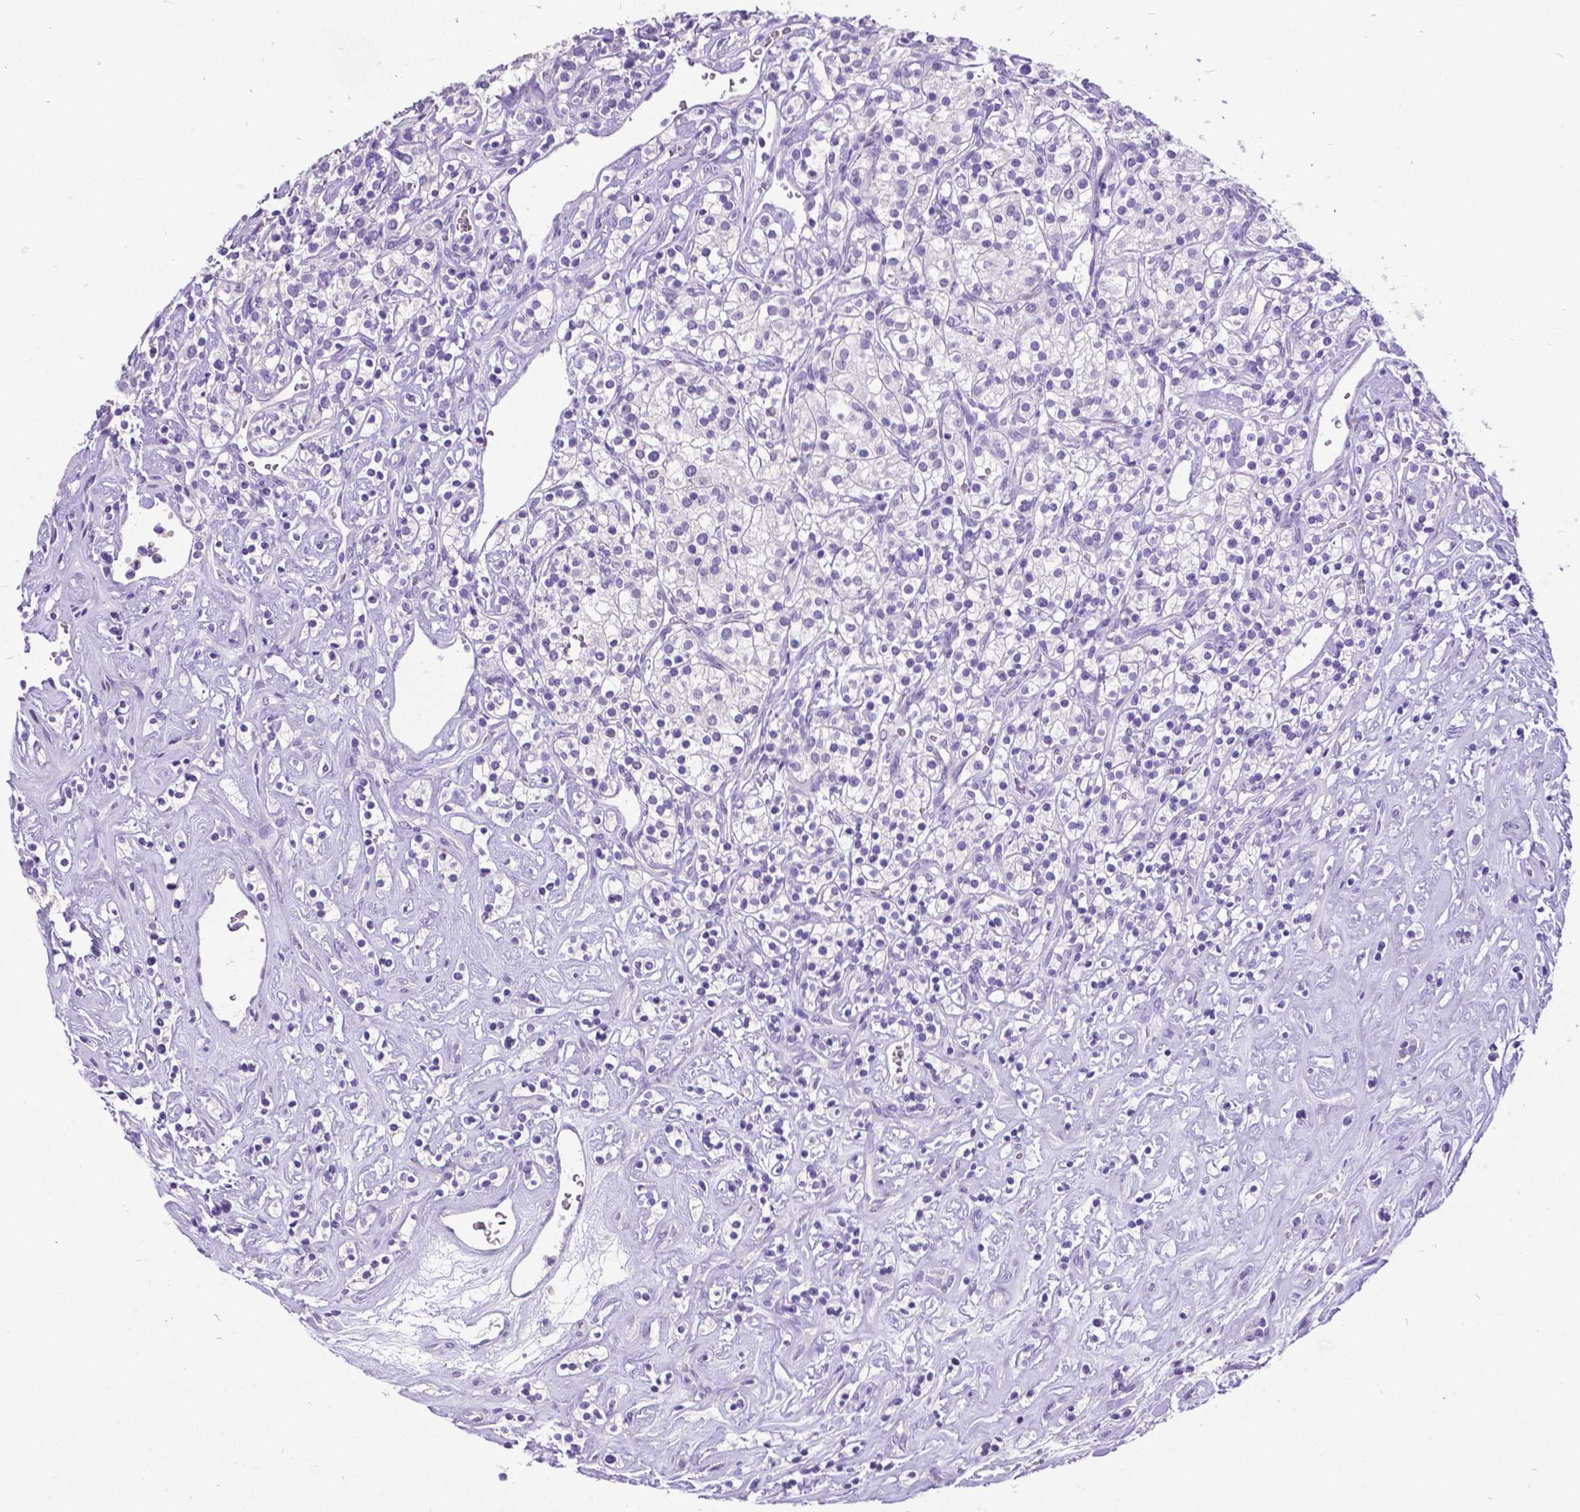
{"staining": {"intensity": "negative", "quantity": "none", "location": "none"}, "tissue": "renal cancer", "cell_type": "Tumor cells", "image_type": "cancer", "snomed": [{"axis": "morphology", "description": "Adenocarcinoma, NOS"}, {"axis": "topography", "description": "Kidney"}], "caption": "DAB immunohistochemical staining of human renal cancer (adenocarcinoma) reveals no significant expression in tumor cells.", "gene": "SATB2", "patient": {"sex": "male", "age": 77}}